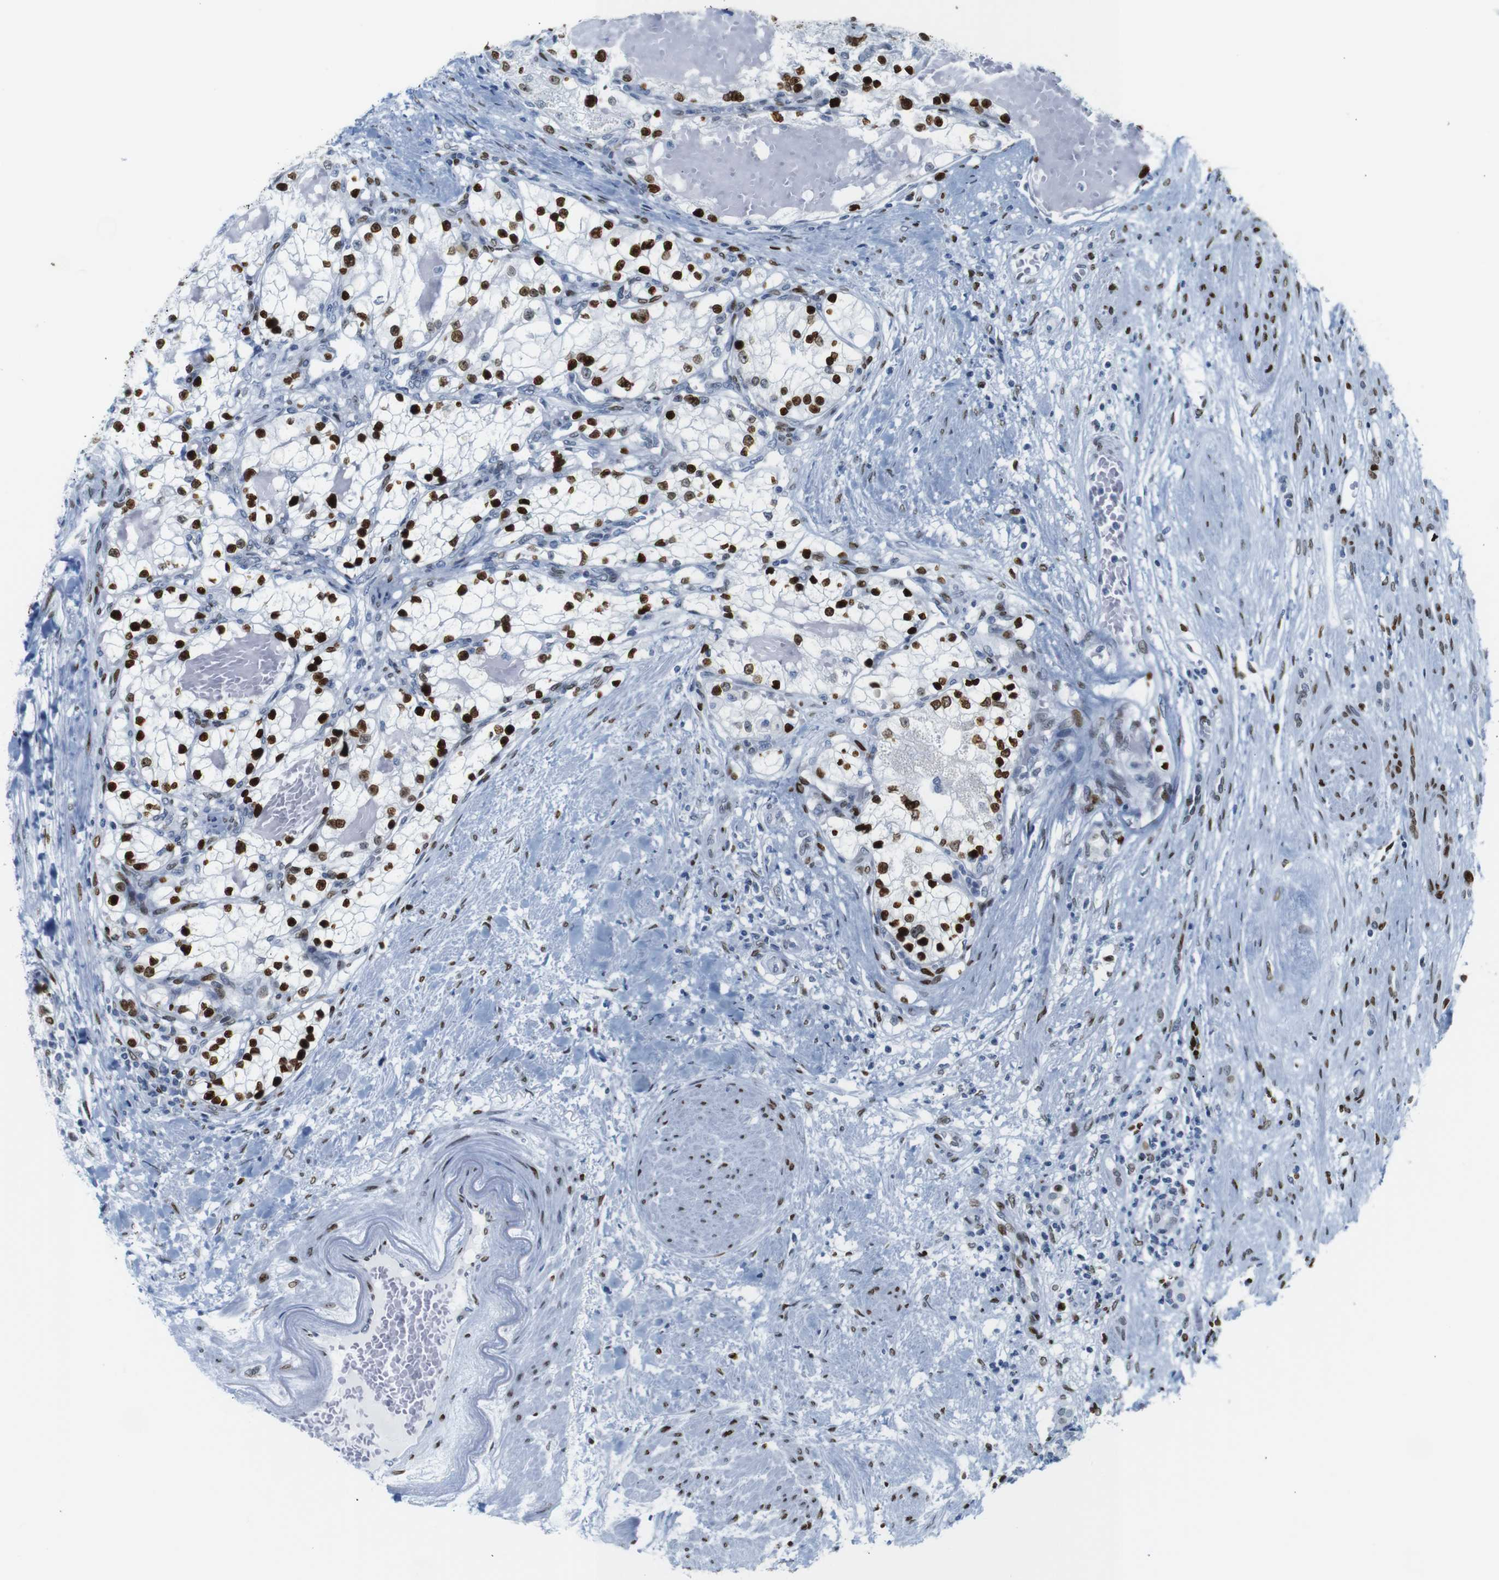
{"staining": {"intensity": "strong", "quantity": ">75%", "location": "nuclear"}, "tissue": "renal cancer", "cell_type": "Tumor cells", "image_type": "cancer", "snomed": [{"axis": "morphology", "description": "Adenocarcinoma, NOS"}, {"axis": "topography", "description": "Kidney"}], "caption": "Human renal adenocarcinoma stained for a protein (brown) exhibits strong nuclear positive positivity in approximately >75% of tumor cells.", "gene": "NPIPB15", "patient": {"sex": "male", "age": 68}}